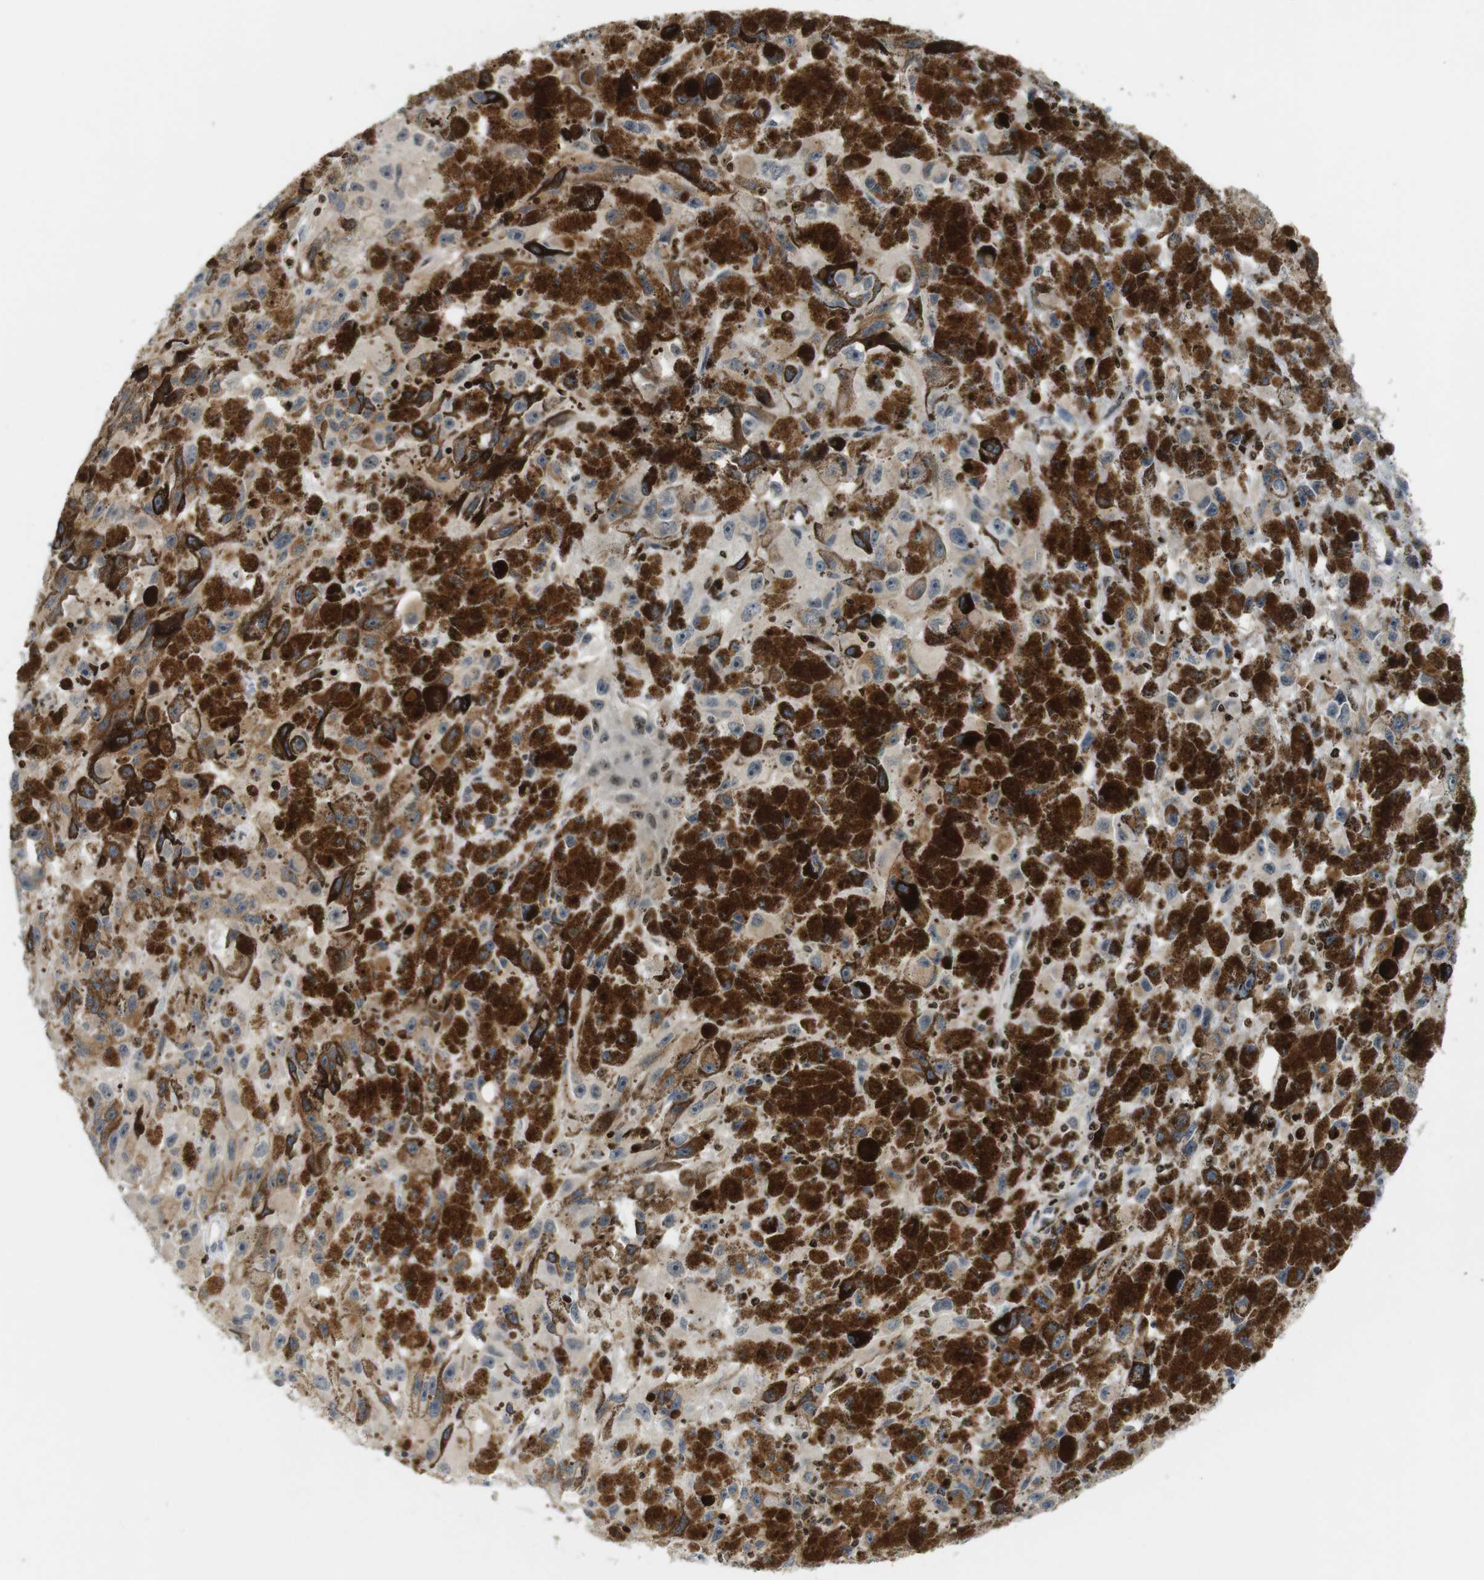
{"staining": {"intensity": "moderate", "quantity": ">75%", "location": "cytoplasmic/membranous"}, "tissue": "melanoma", "cell_type": "Tumor cells", "image_type": "cancer", "snomed": [{"axis": "morphology", "description": "Malignant melanoma, NOS"}, {"axis": "topography", "description": "Skin"}], "caption": "A high-resolution micrograph shows immunohistochemistry staining of melanoma, which exhibits moderate cytoplasmic/membranous expression in about >75% of tumor cells.", "gene": "MBD1", "patient": {"sex": "female", "age": 104}}